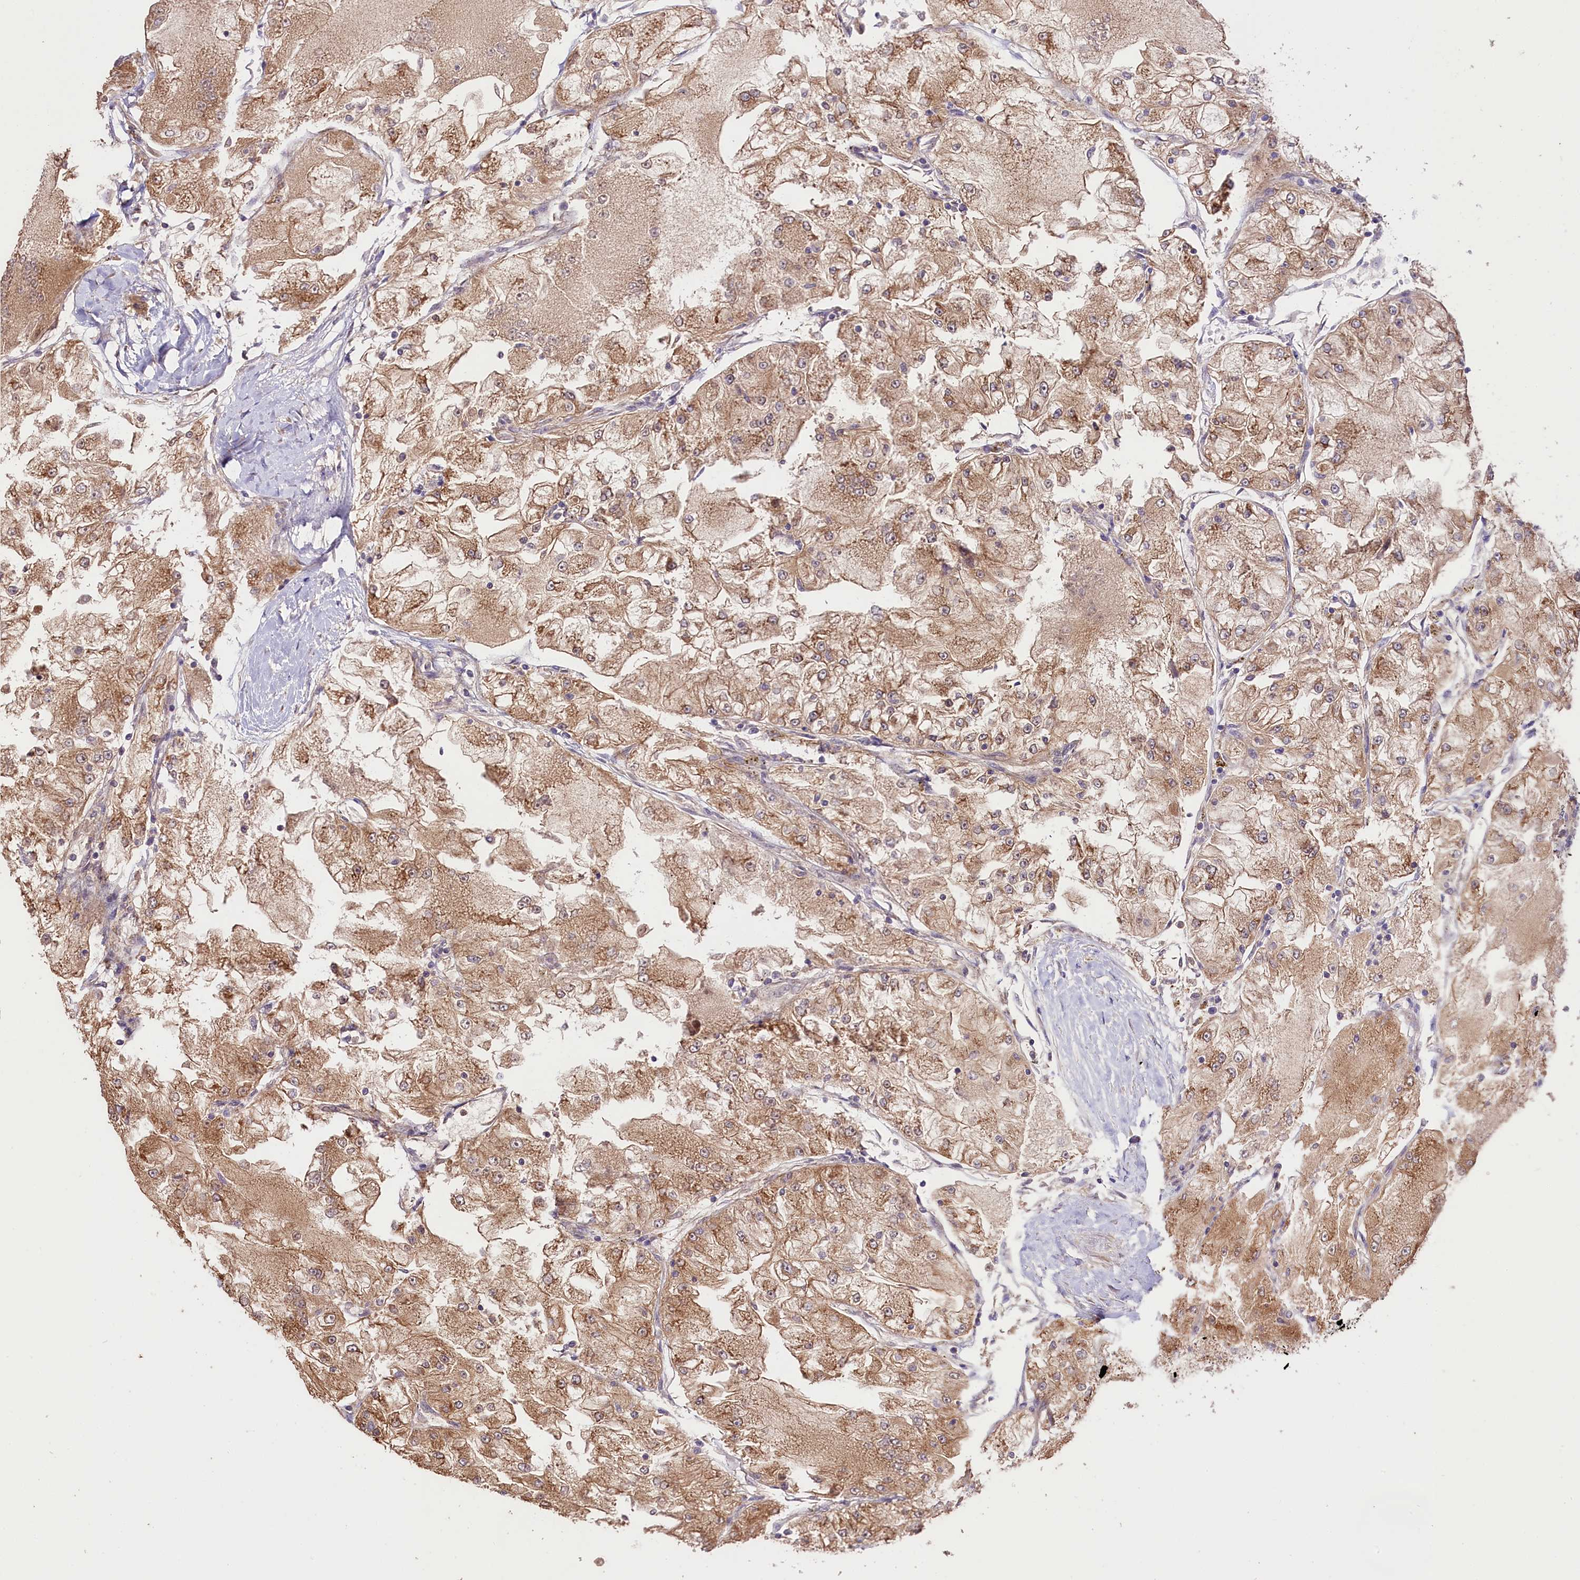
{"staining": {"intensity": "moderate", "quantity": ">75%", "location": "cytoplasmic/membranous"}, "tissue": "renal cancer", "cell_type": "Tumor cells", "image_type": "cancer", "snomed": [{"axis": "morphology", "description": "Adenocarcinoma, NOS"}, {"axis": "topography", "description": "Kidney"}], "caption": "Adenocarcinoma (renal) stained for a protein demonstrates moderate cytoplasmic/membranous positivity in tumor cells. (Stains: DAB in brown, nuclei in blue, Microscopy: brightfield microscopy at high magnification).", "gene": "CES3", "patient": {"sex": "female", "age": 72}}